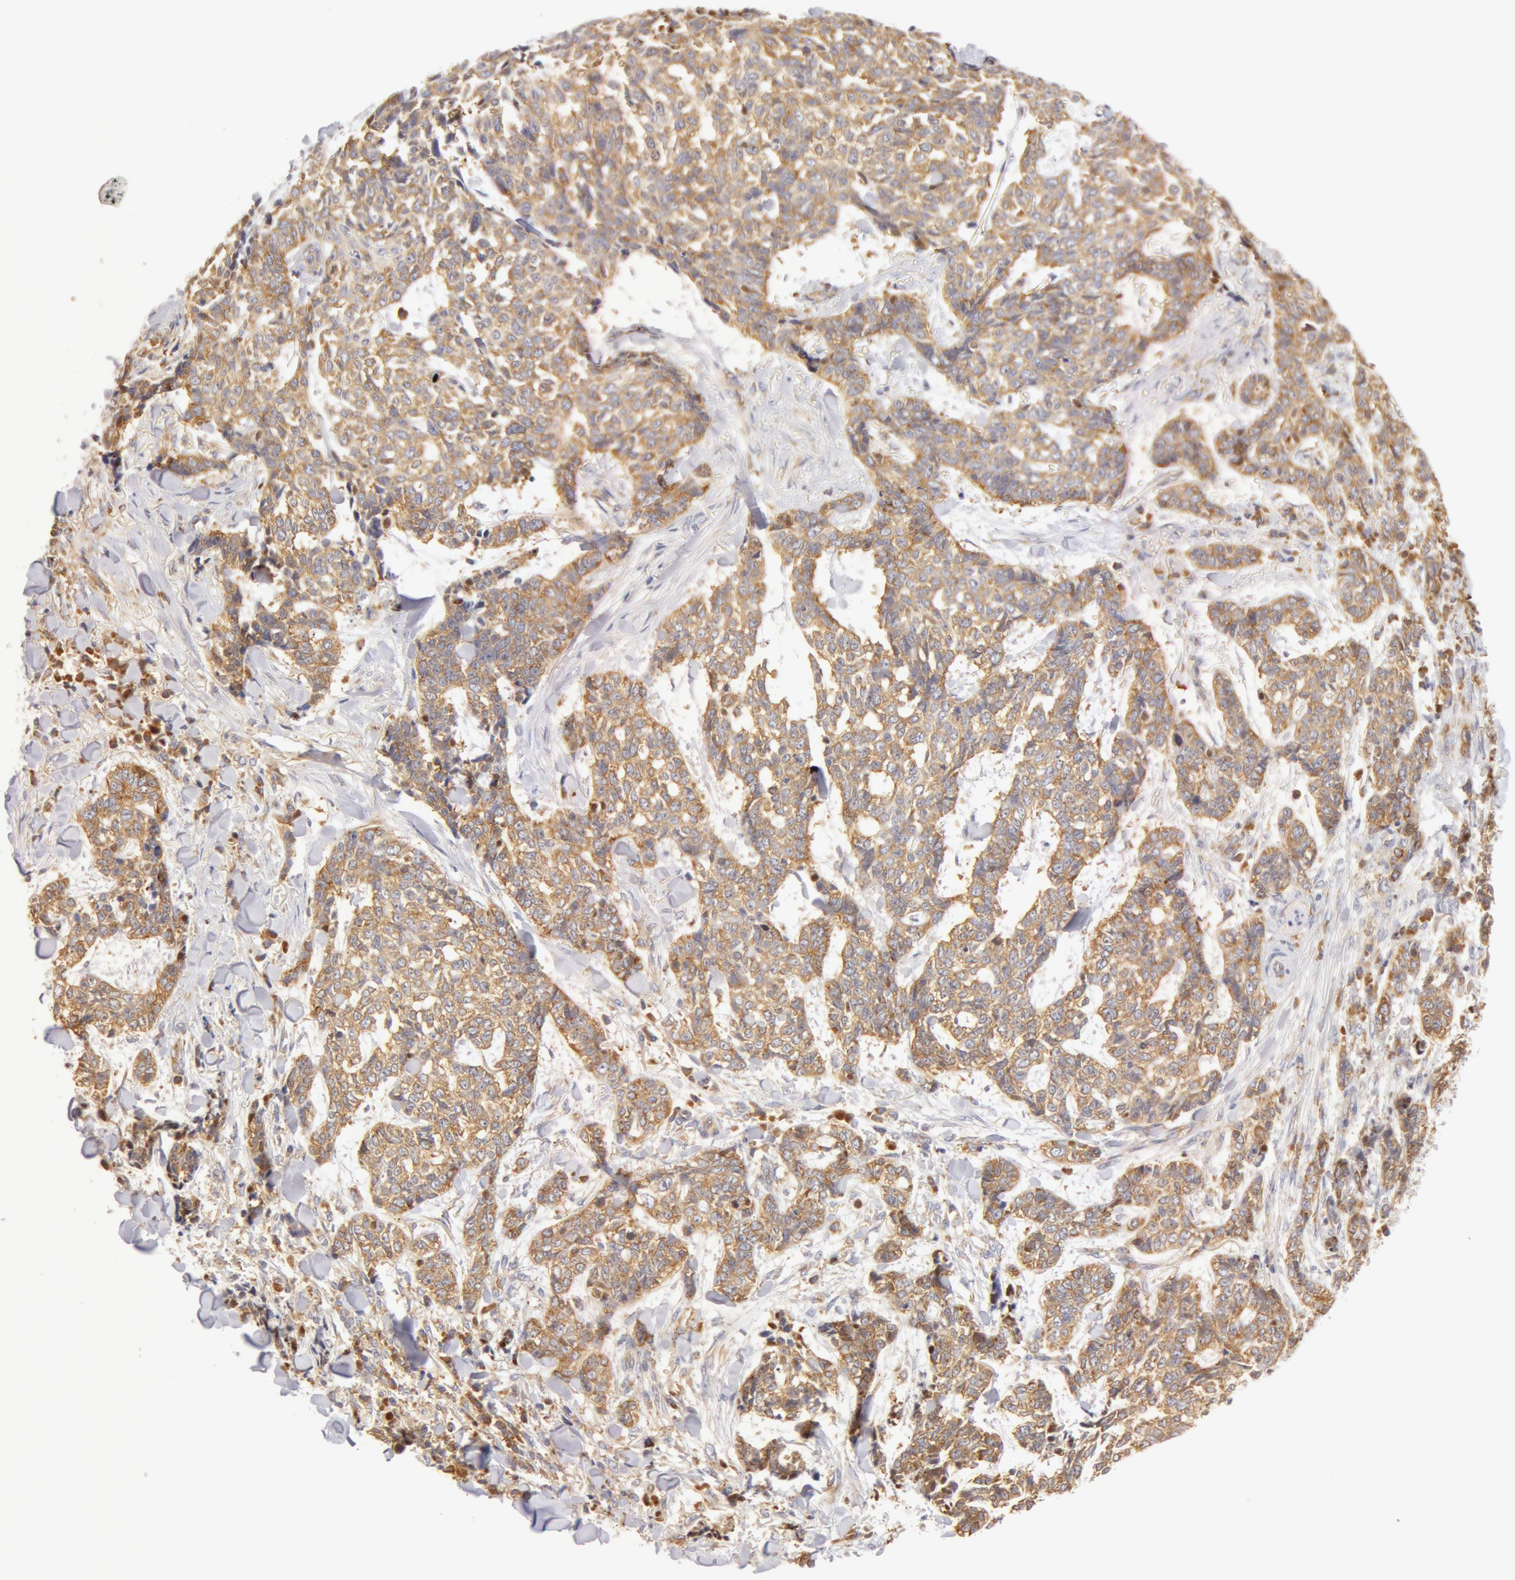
{"staining": {"intensity": "weak", "quantity": ">75%", "location": "cytoplasmic/membranous"}, "tissue": "skin cancer", "cell_type": "Tumor cells", "image_type": "cancer", "snomed": [{"axis": "morphology", "description": "Basal cell carcinoma"}, {"axis": "topography", "description": "Skin"}], "caption": "Immunohistochemistry (DAB (3,3'-diaminobenzidine)) staining of skin cancer displays weak cytoplasmic/membranous protein expression in approximately >75% of tumor cells.", "gene": "DDX3Y", "patient": {"sex": "female", "age": 89}}